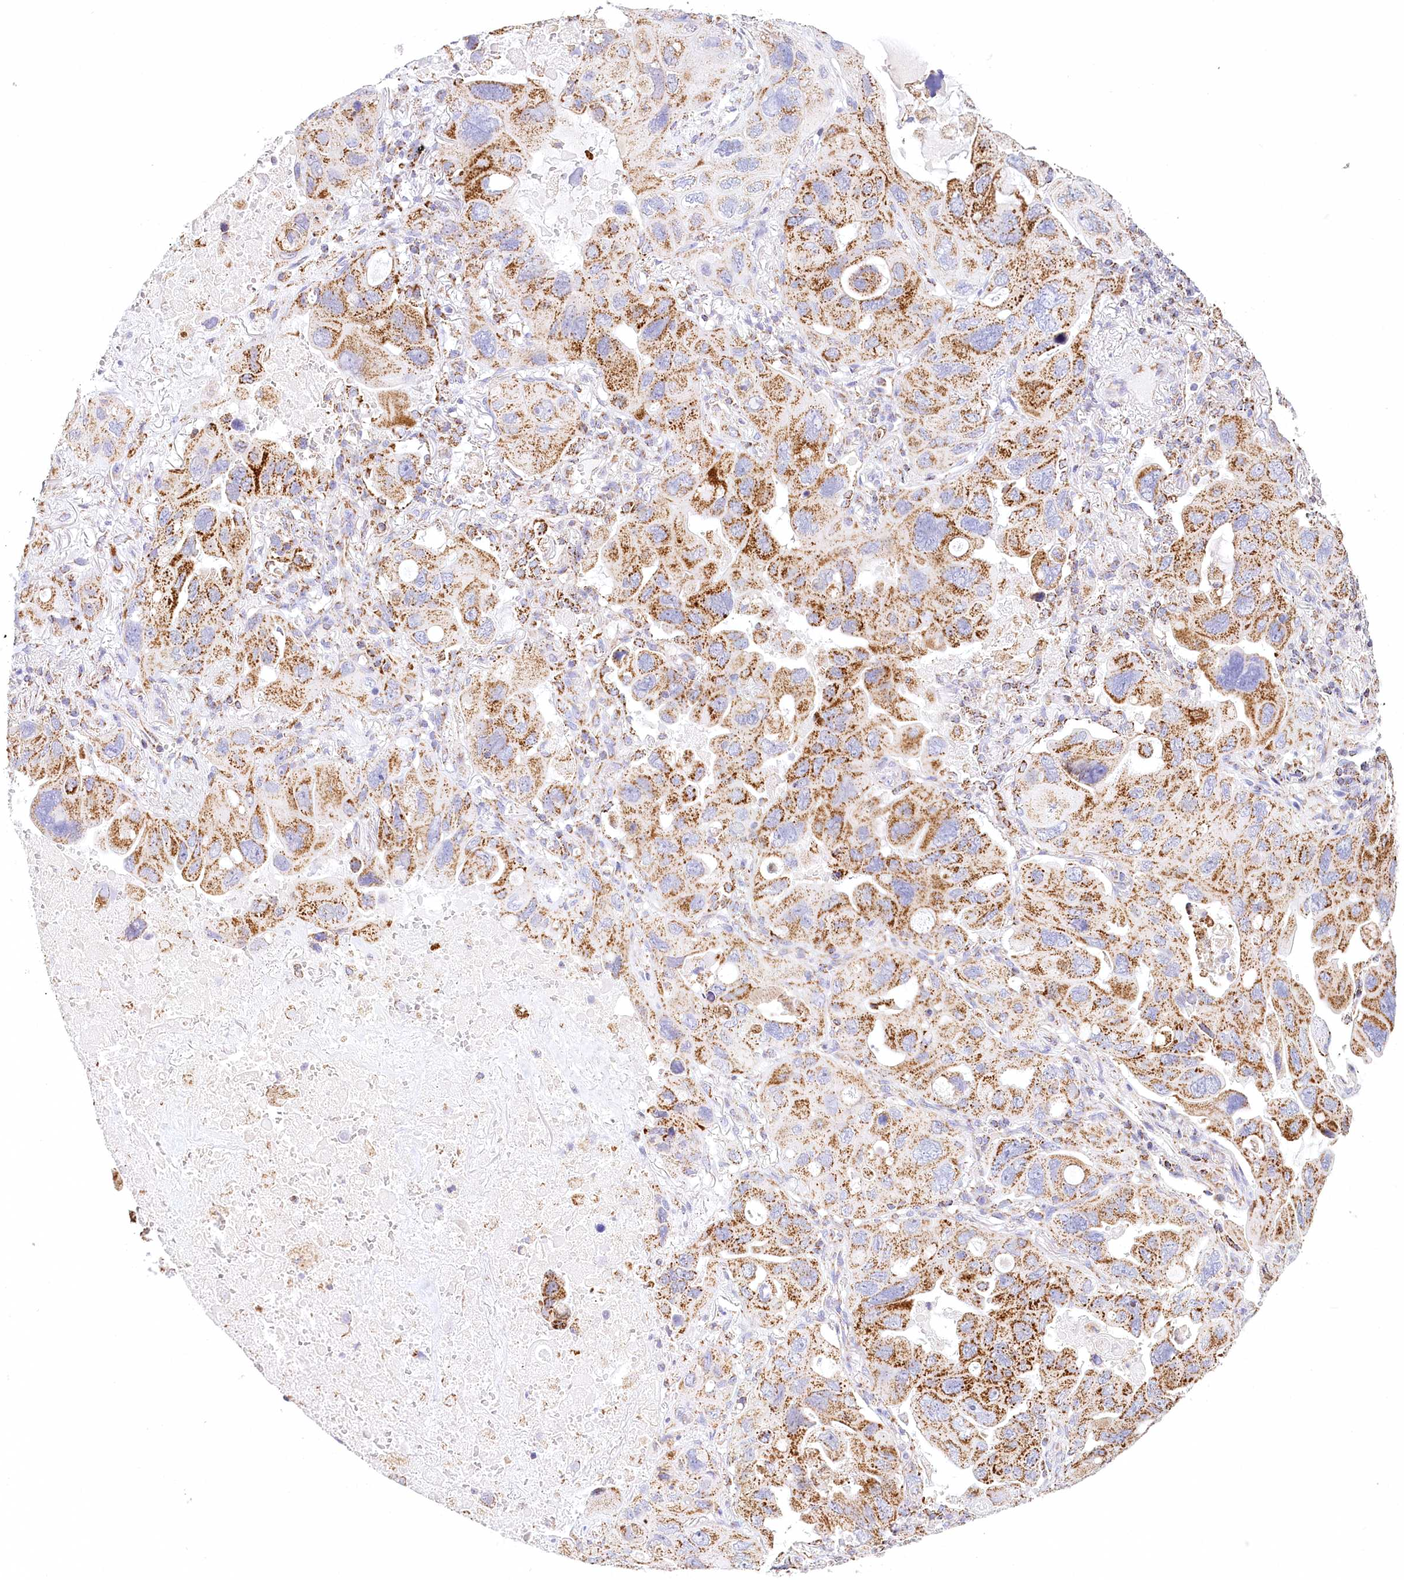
{"staining": {"intensity": "strong", "quantity": "25%-75%", "location": "cytoplasmic/membranous"}, "tissue": "lung cancer", "cell_type": "Tumor cells", "image_type": "cancer", "snomed": [{"axis": "morphology", "description": "Squamous cell carcinoma, NOS"}, {"axis": "topography", "description": "Lung"}], "caption": "Immunohistochemistry (IHC) of squamous cell carcinoma (lung) demonstrates high levels of strong cytoplasmic/membranous expression in about 25%-75% of tumor cells.", "gene": "LSS", "patient": {"sex": "female", "age": 73}}